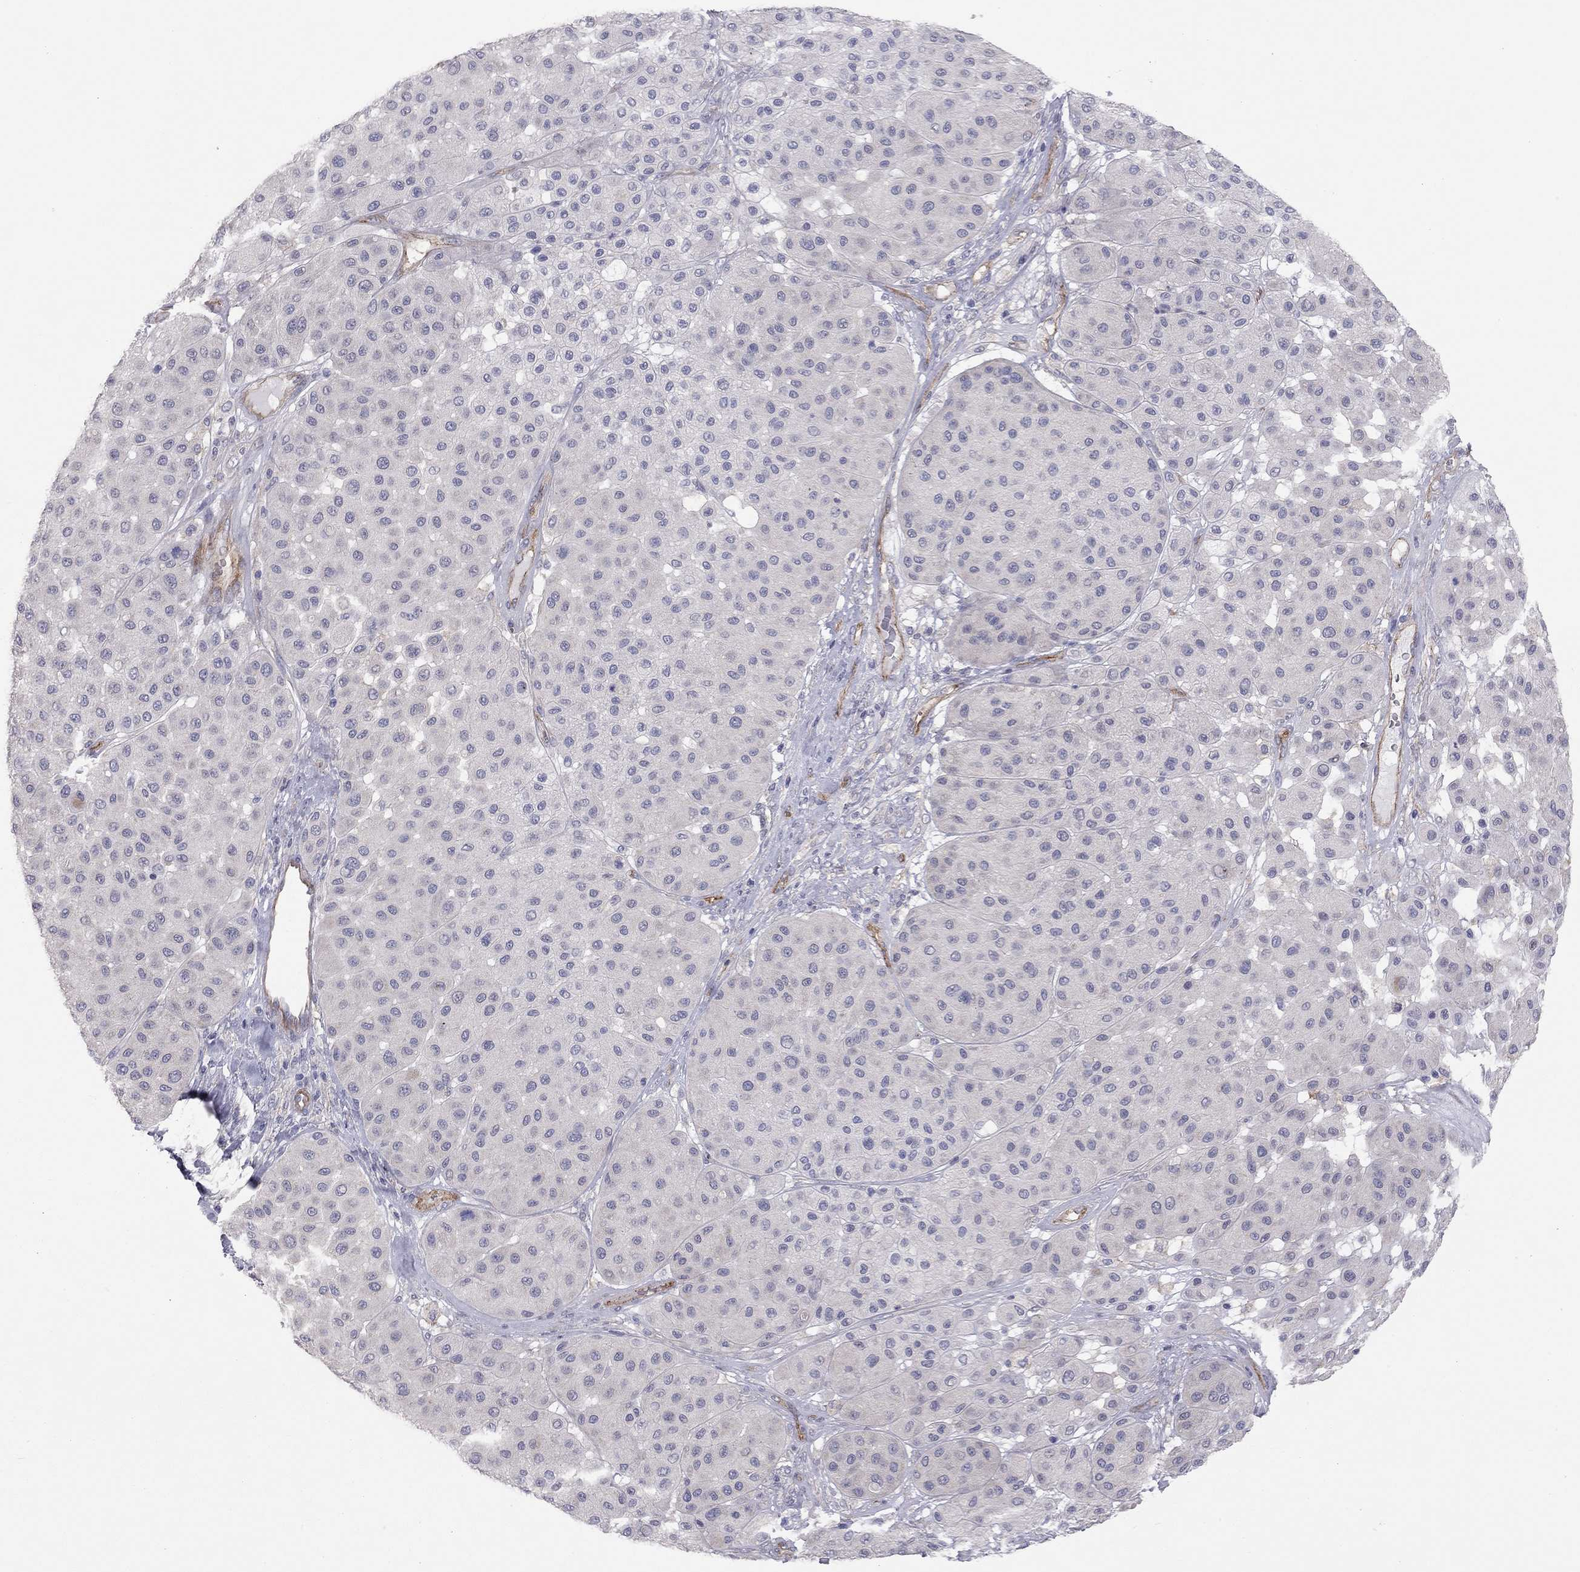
{"staining": {"intensity": "negative", "quantity": "none", "location": "none"}, "tissue": "melanoma", "cell_type": "Tumor cells", "image_type": "cancer", "snomed": [{"axis": "morphology", "description": "Malignant melanoma, Metastatic site"}, {"axis": "topography", "description": "Smooth muscle"}], "caption": "This histopathology image is of melanoma stained with immunohistochemistry (IHC) to label a protein in brown with the nuclei are counter-stained blue. There is no expression in tumor cells.", "gene": "GPRC5B", "patient": {"sex": "male", "age": 41}}